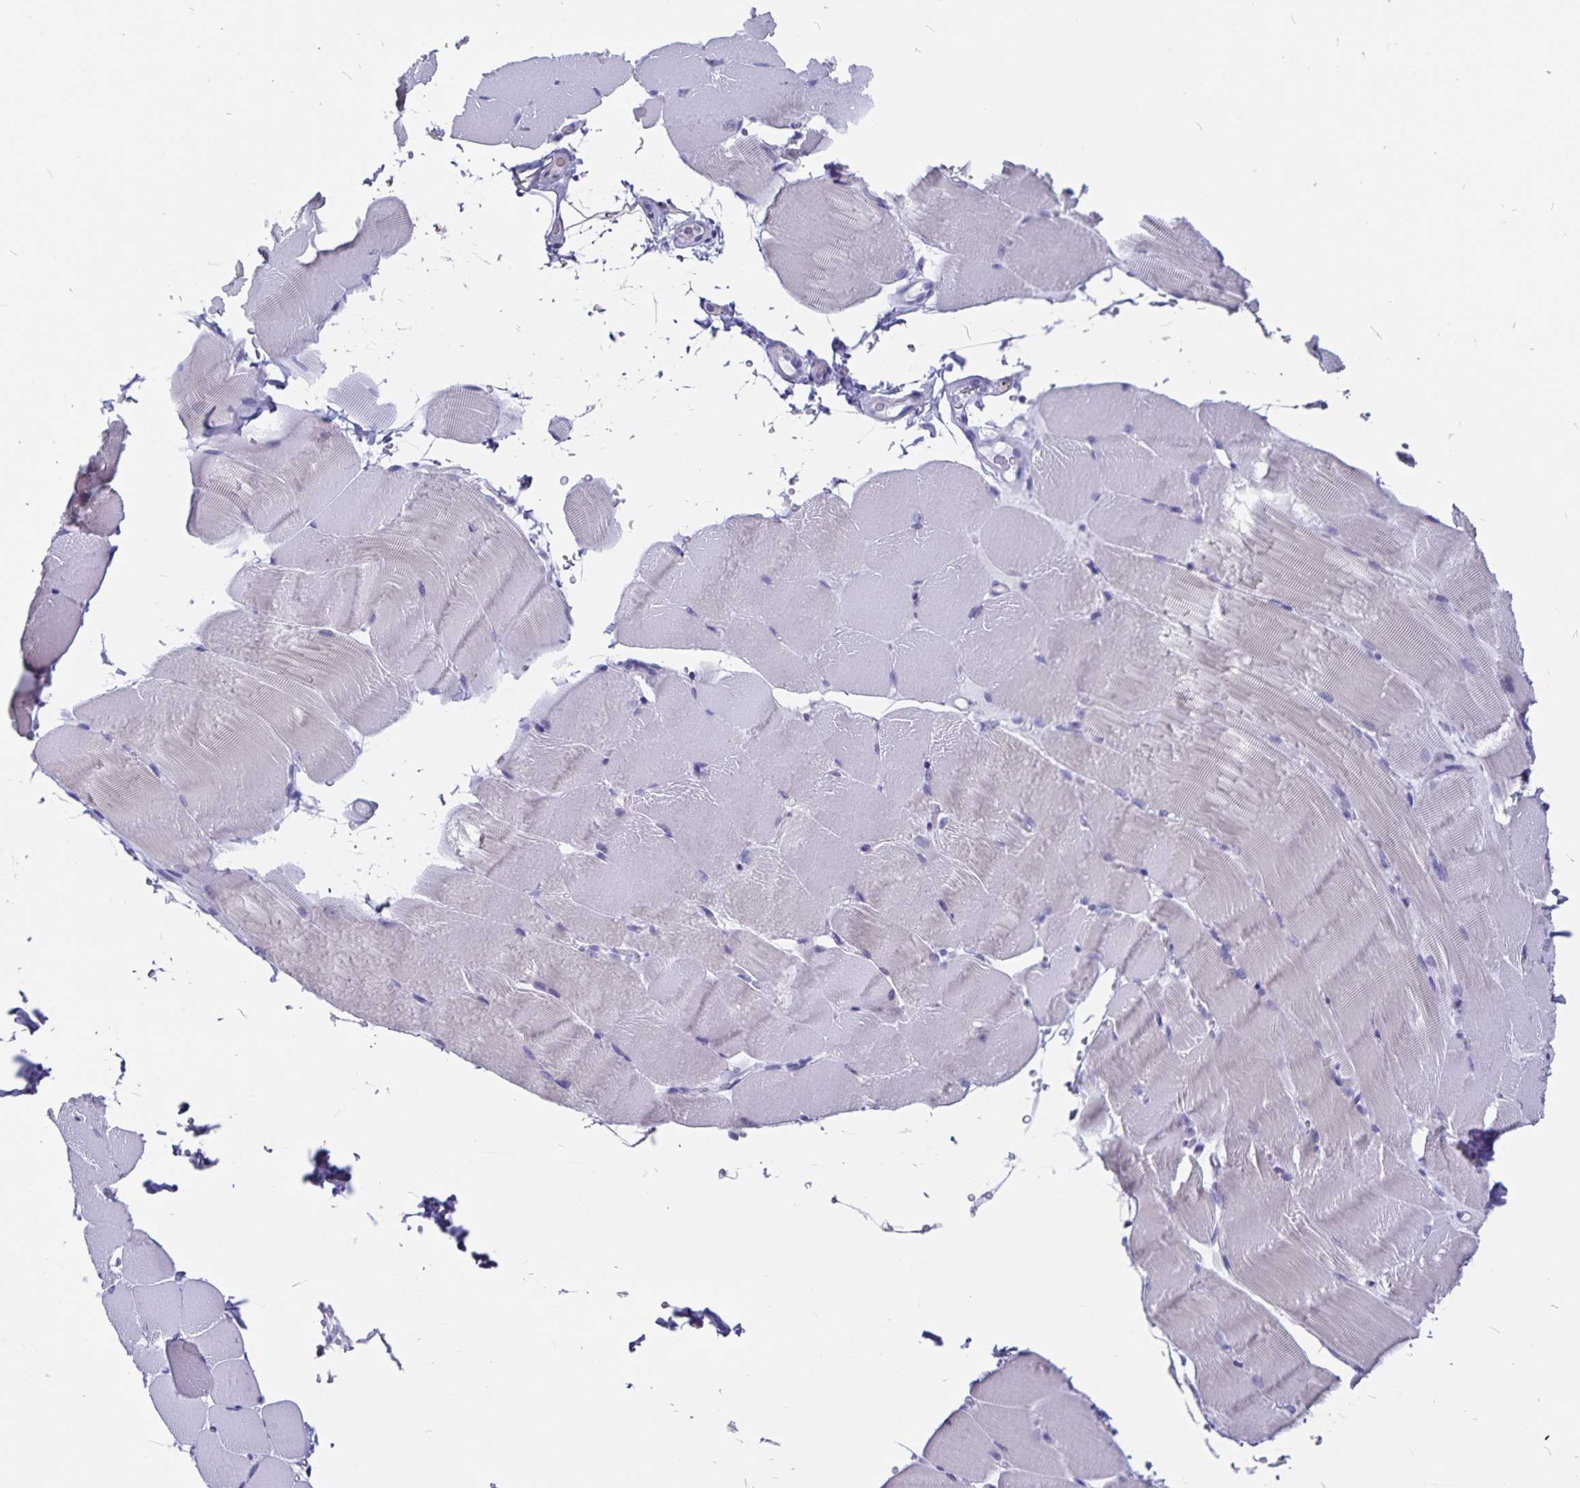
{"staining": {"intensity": "negative", "quantity": "none", "location": "none"}, "tissue": "skeletal muscle", "cell_type": "Myocytes", "image_type": "normal", "snomed": [{"axis": "morphology", "description": "Normal tissue, NOS"}, {"axis": "topography", "description": "Skeletal muscle"}], "caption": "A photomicrograph of human skeletal muscle is negative for staining in myocytes. (DAB immunohistochemistry with hematoxylin counter stain).", "gene": "SNTN", "patient": {"sex": "female", "age": 37}}